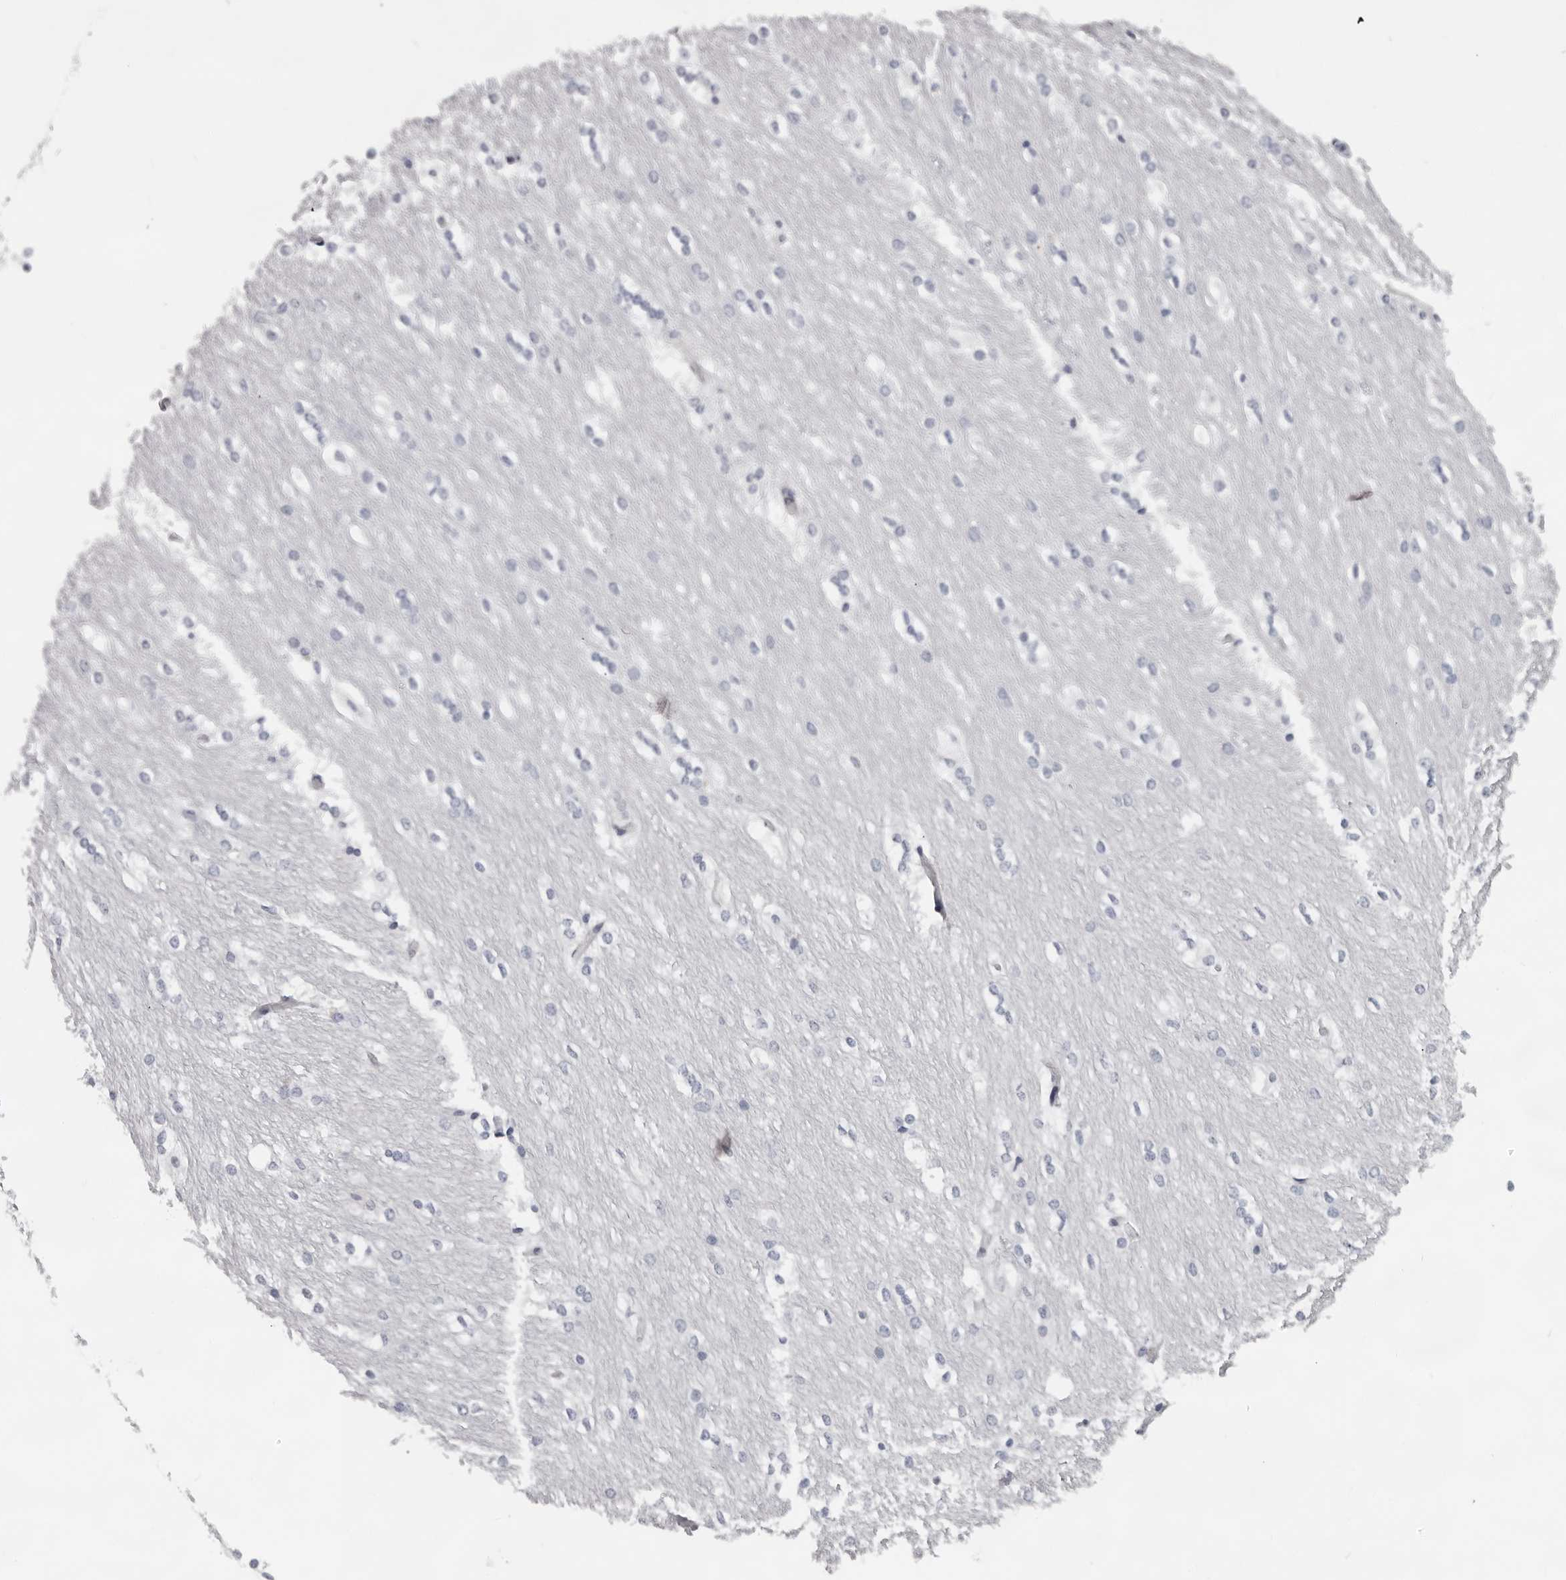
{"staining": {"intensity": "negative", "quantity": "none", "location": "none"}, "tissue": "caudate", "cell_type": "Glial cells", "image_type": "normal", "snomed": [{"axis": "morphology", "description": "Normal tissue, NOS"}, {"axis": "topography", "description": "Lateral ventricle wall"}], "caption": "Protein analysis of normal caudate demonstrates no significant expression in glial cells.", "gene": "CCDC28B", "patient": {"sex": "female", "age": 19}}